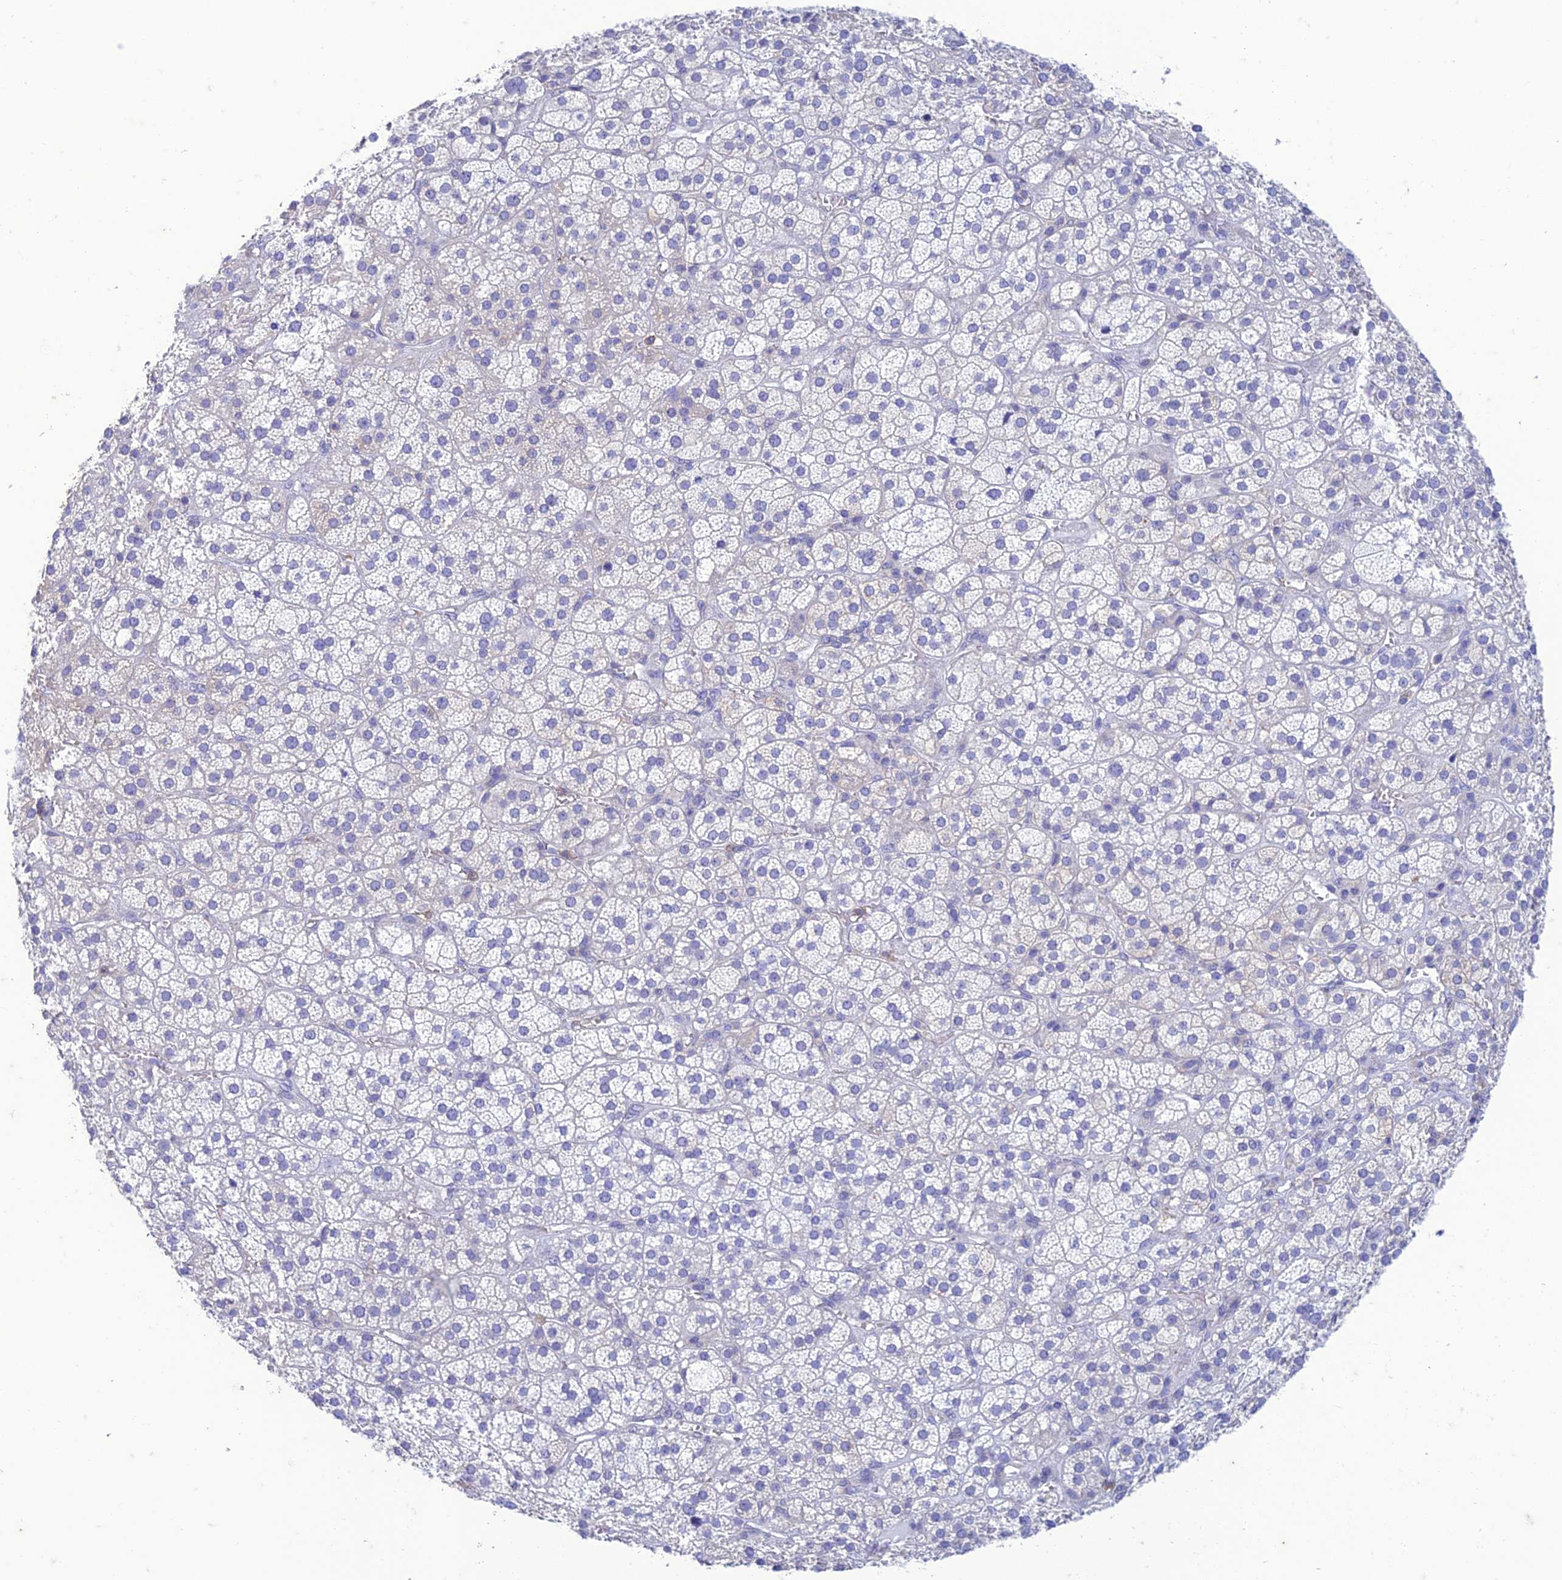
{"staining": {"intensity": "negative", "quantity": "none", "location": "none"}, "tissue": "adrenal gland", "cell_type": "Glandular cells", "image_type": "normal", "snomed": [{"axis": "morphology", "description": "Normal tissue, NOS"}, {"axis": "topography", "description": "Adrenal gland"}], "caption": "Photomicrograph shows no protein expression in glandular cells of benign adrenal gland.", "gene": "FGF7", "patient": {"sex": "female", "age": 70}}